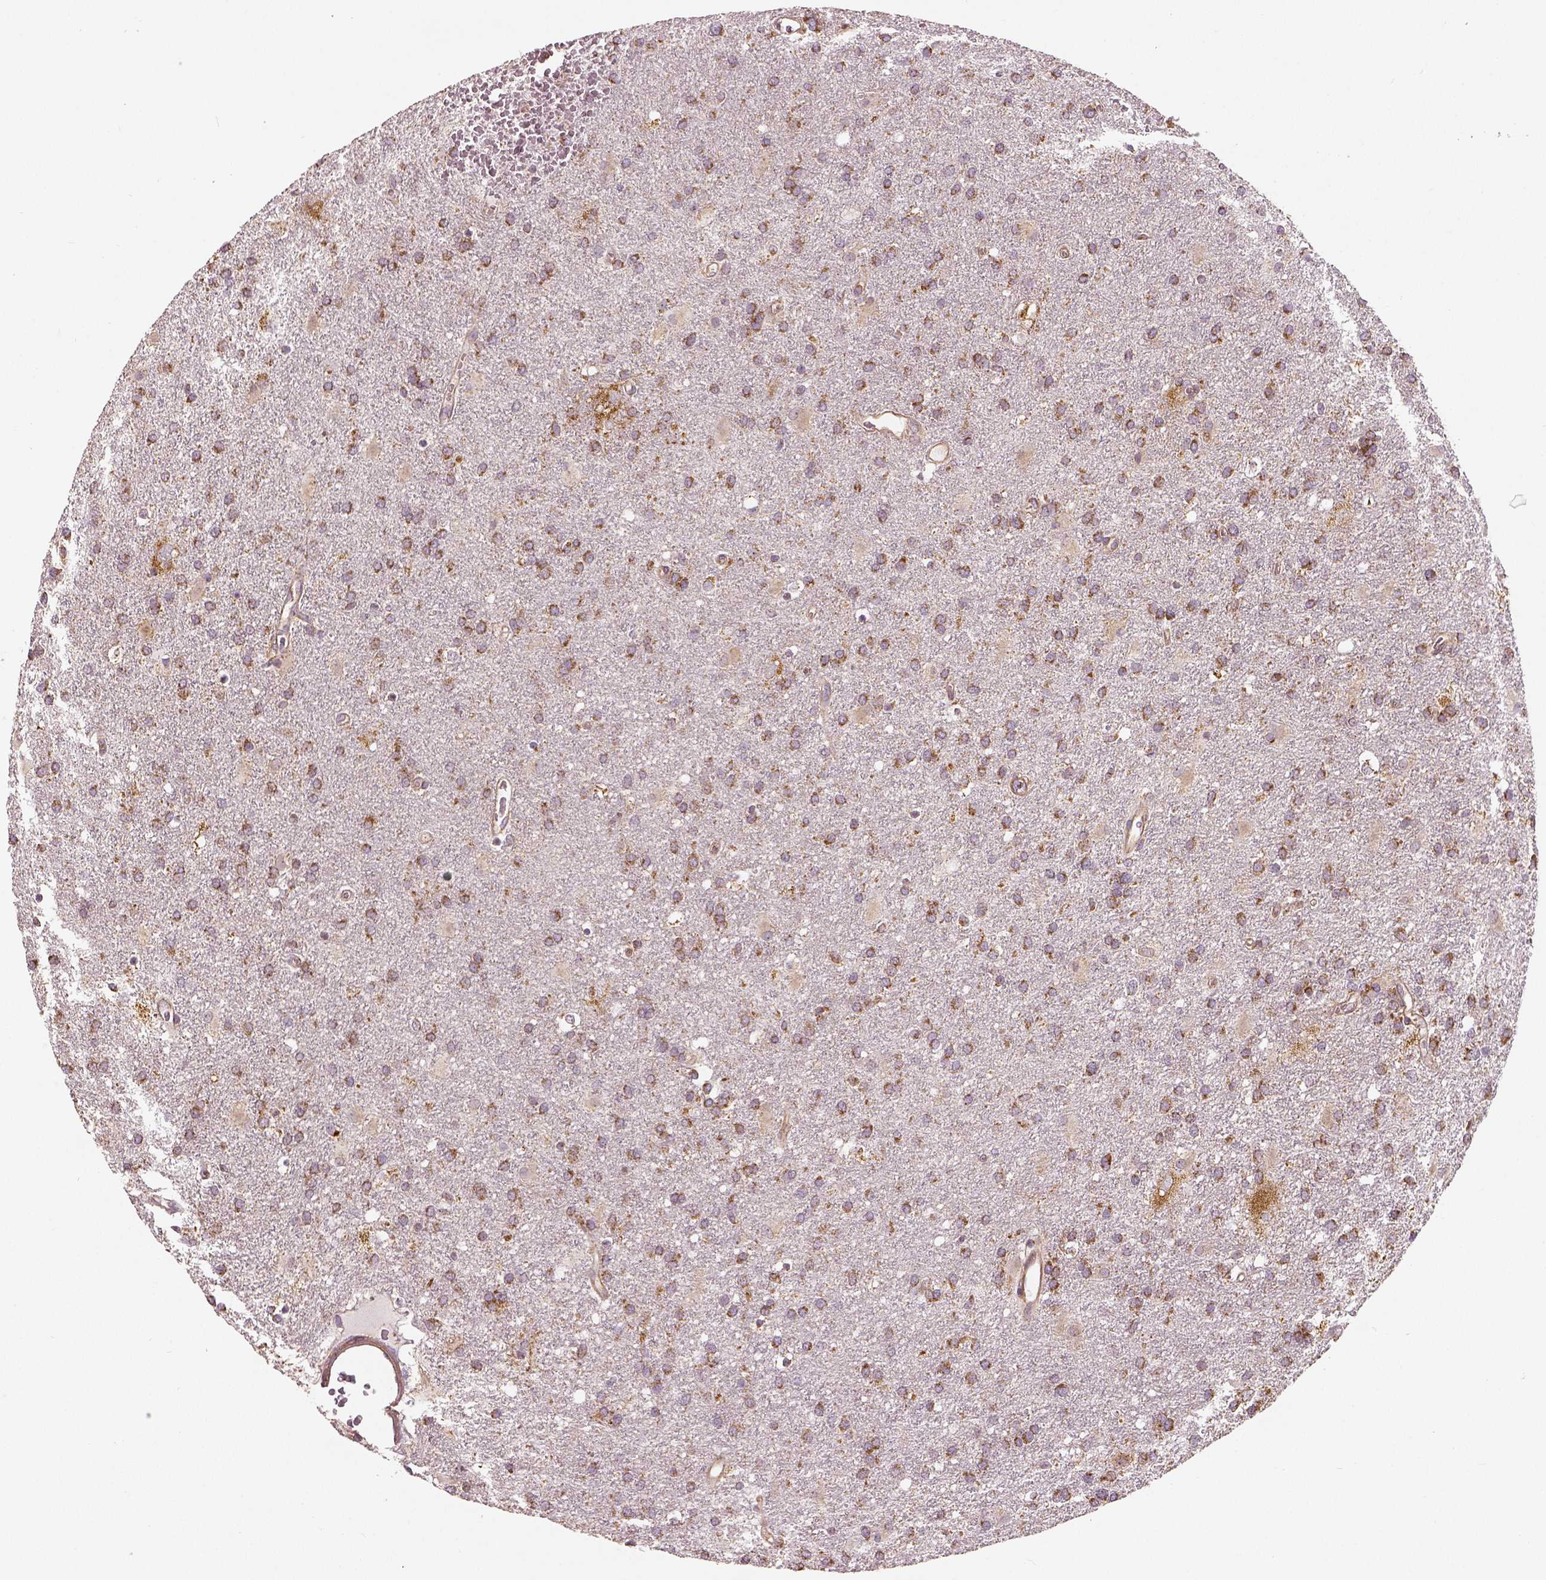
{"staining": {"intensity": "moderate", "quantity": ">75%", "location": "cytoplasmic/membranous"}, "tissue": "glioma", "cell_type": "Tumor cells", "image_type": "cancer", "snomed": [{"axis": "morphology", "description": "Glioma, malignant, Low grade"}, {"axis": "topography", "description": "Brain"}], "caption": "Moderate cytoplasmic/membranous protein expression is seen in approximately >75% of tumor cells in glioma. (DAB = brown stain, brightfield microscopy at high magnification).", "gene": "PGAM5", "patient": {"sex": "male", "age": 66}}